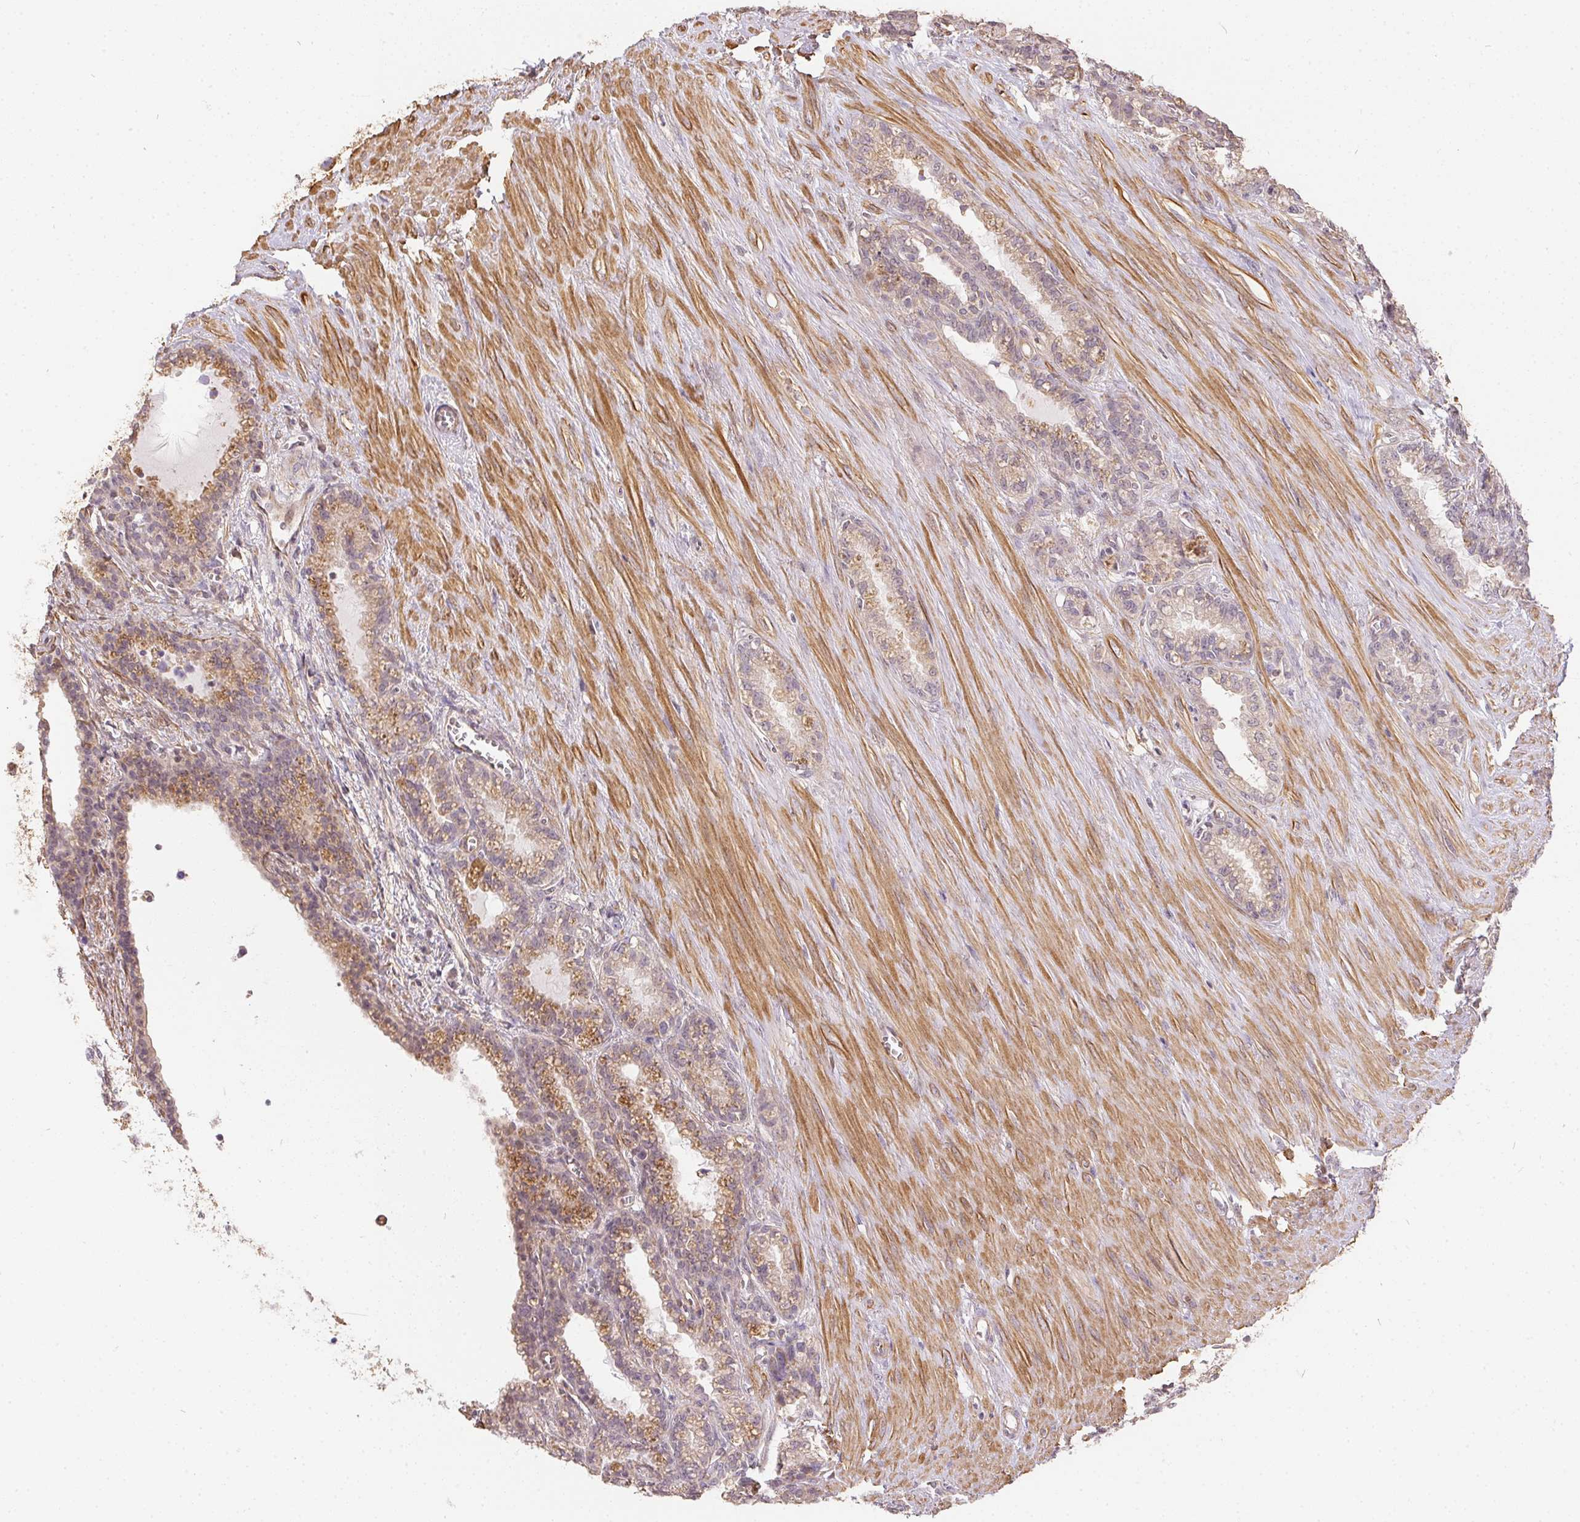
{"staining": {"intensity": "moderate", "quantity": "<25%", "location": "cytoplasmic/membranous"}, "tissue": "seminal vesicle", "cell_type": "Glandular cells", "image_type": "normal", "snomed": [{"axis": "morphology", "description": "Normal tissue, NOS"}, {"axis": "morphology", "description": "Urothelial carcinoma, NOS"}, {"axis": "topography", "description": "Urinary bladder"}, {"axis": "topography", "description": "Seminal veicle"}], "caption": "Immunohistochemical staining of unremarkable seminal vesicle shows low levels of moderate cytoplasmic/membranous expression in about <25% of glandular cells. (DAB (3,3'-diaminobenzidine) IHC with brightfield microscopy, high magnification).", "gene": "REV3L", "patient": {"sex": "male", "age": 76}}